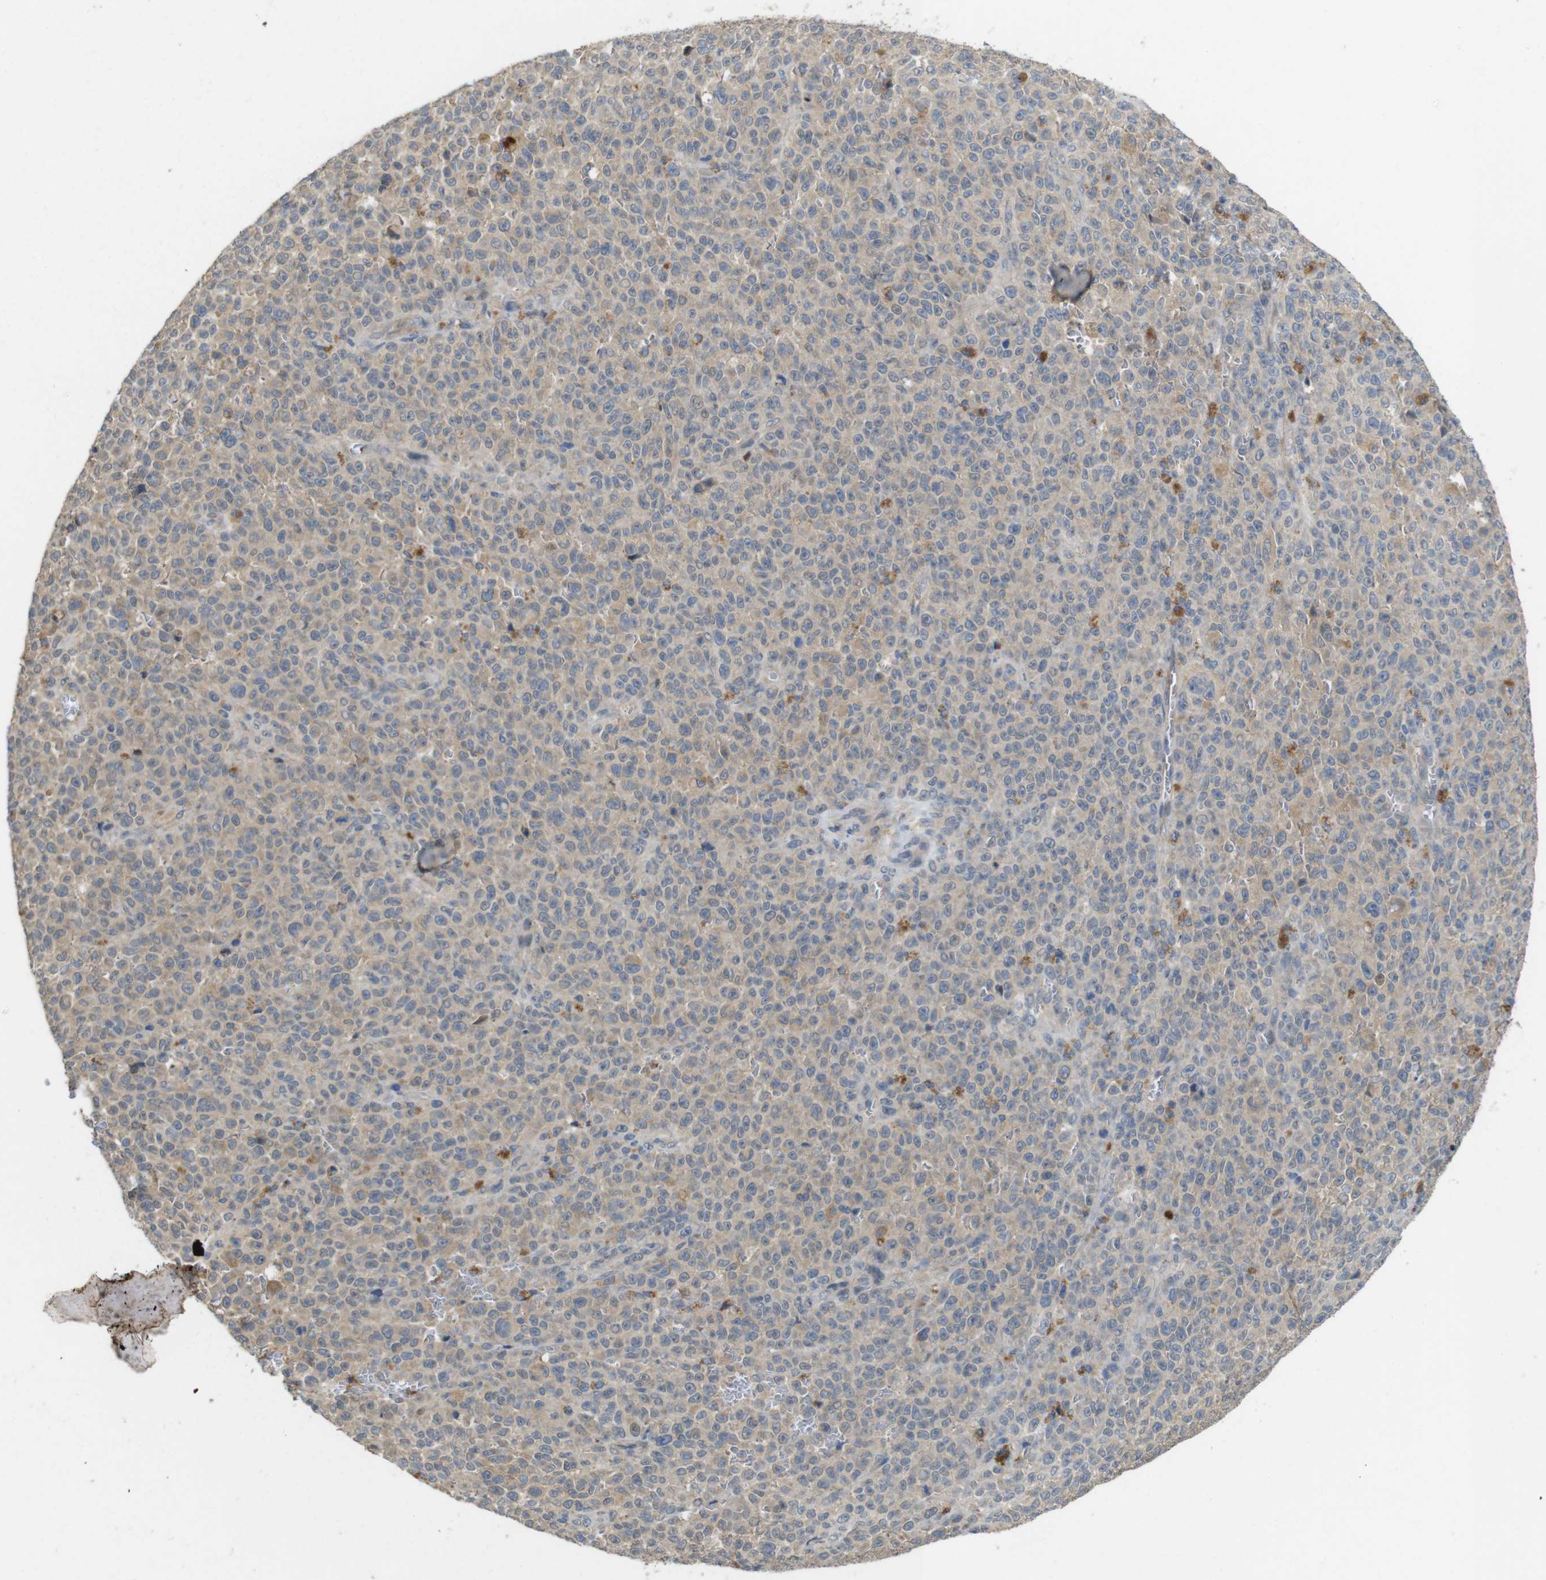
{"staining": {"intensity": "weak", "quantity": "25%-75%", "location": "cytoplasmic/membranous"}, "tissue": "melanoma", "cell_type": "Tumor cells", "image_type": "cancer", "snomed": [{"axis": "morphology", "description": "Malignant melanoma, NOS"}, {"axis": "topography", "description": "Skin"}], "caption": "The histopathology image demonstrates immunohistochemical staining of melanoma. There is weak cytoplasmic/membranous positivity is present in approximately 25%-75% of tumor cells.", "gene": "CDC34", "patient": {"sex": "female", "age": 82}}